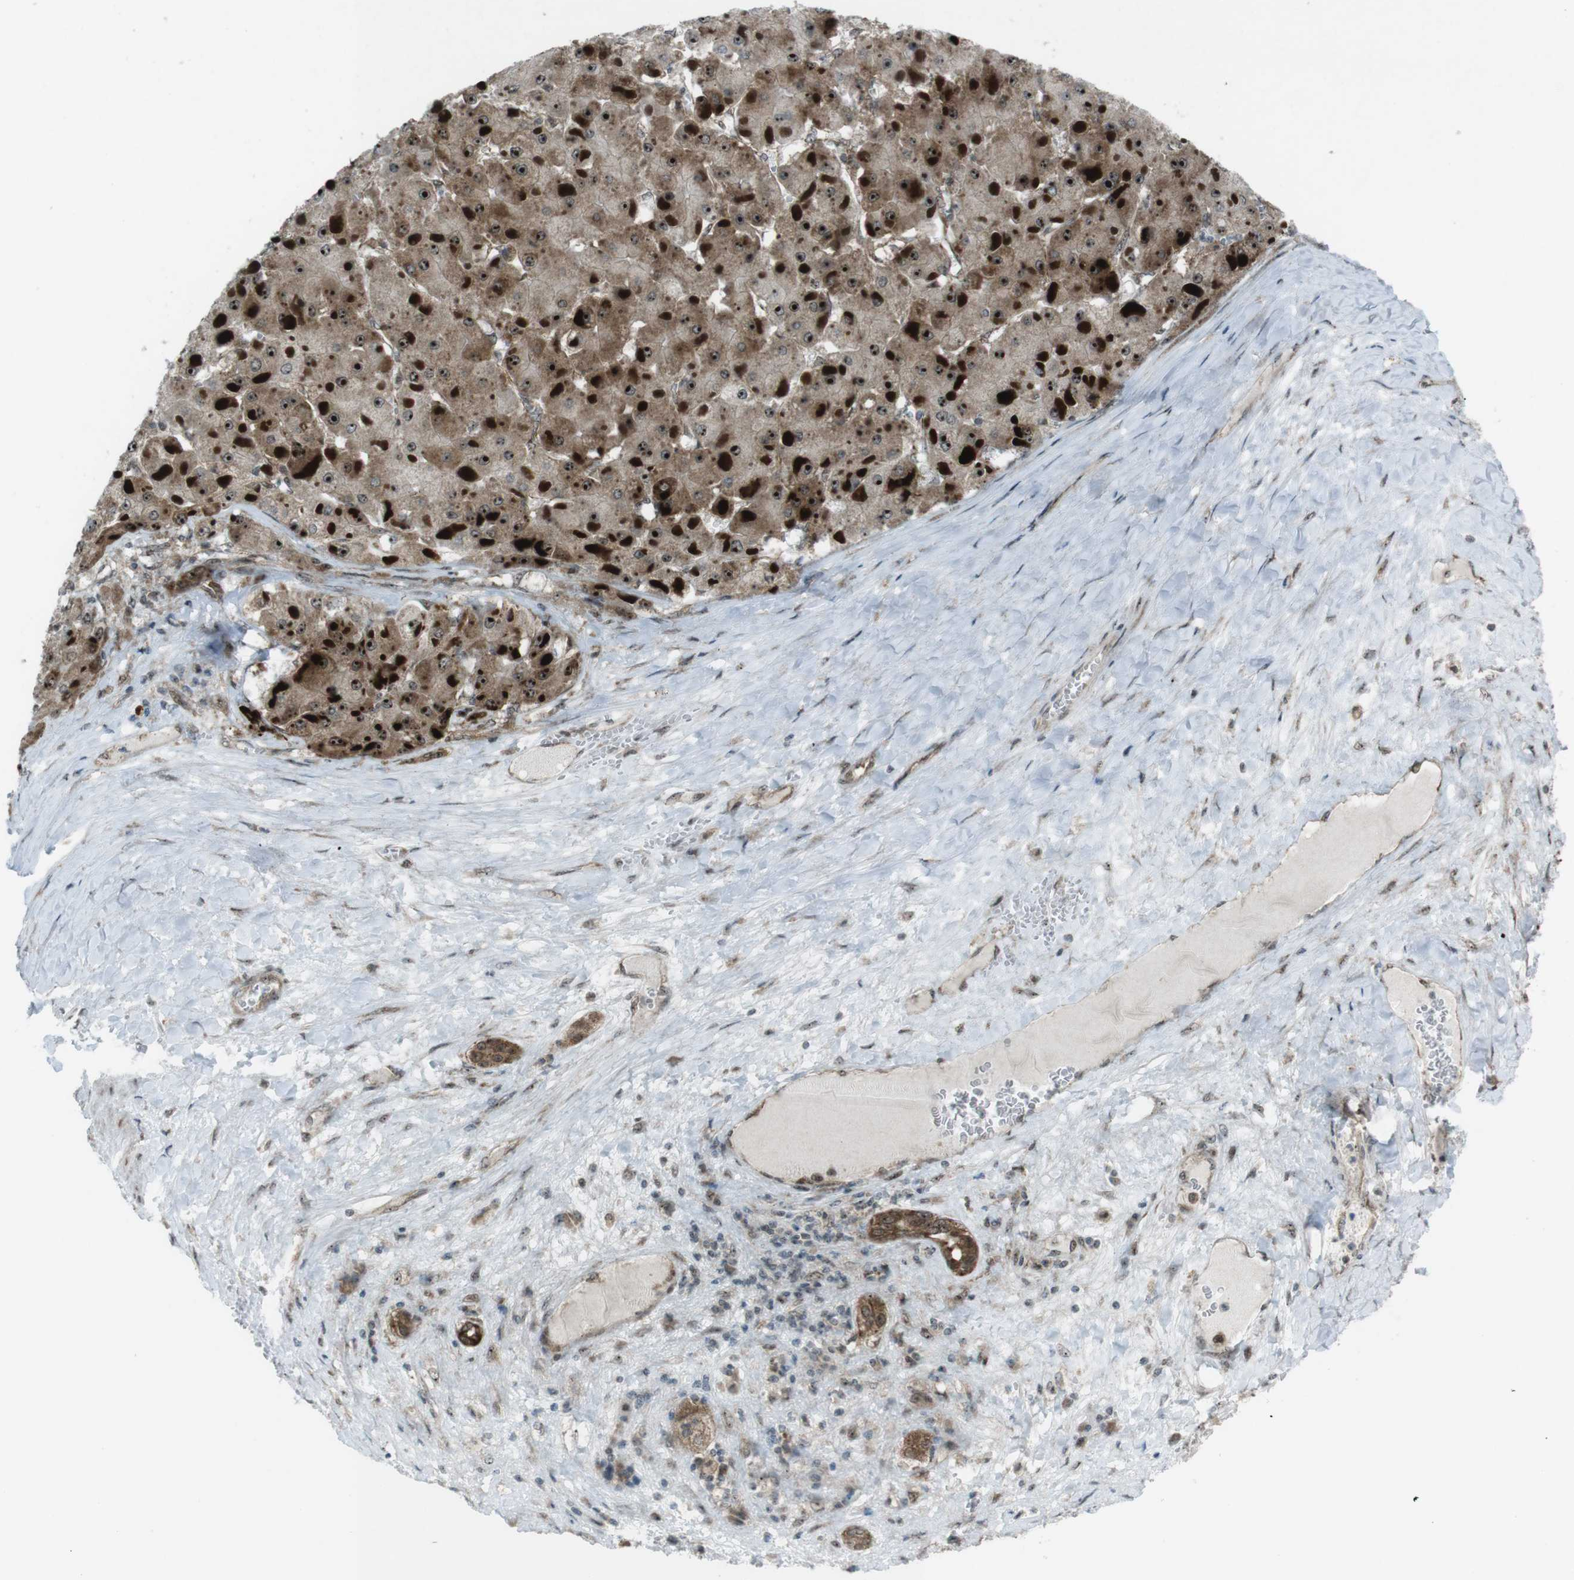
{"staining": {"intensity": "strong", "quantity": ">75%", "location": "cytoplasmic/membranous,nuclear"}, "tissue": "liver cancer", "cell_type": "Tumor cells", "image_type": "cancer", "snomed": [{"axis": "morphology", "description": "Carcinoma, Hepatocellular, NOS"}, {"axis": "topography", "description": "Liver"}], "caption": "Liver cancer (hepatocellular carcinoma) tissue exhibits strong cytoplasmic/membranous and nuclear positivity in approximately >75% of tumor cells Immunohistochemistry stains the protein in brown and the nuclei are stained blue.", "gene": "CSNK1D", "patient": {"sex": "female", "age": 73}}